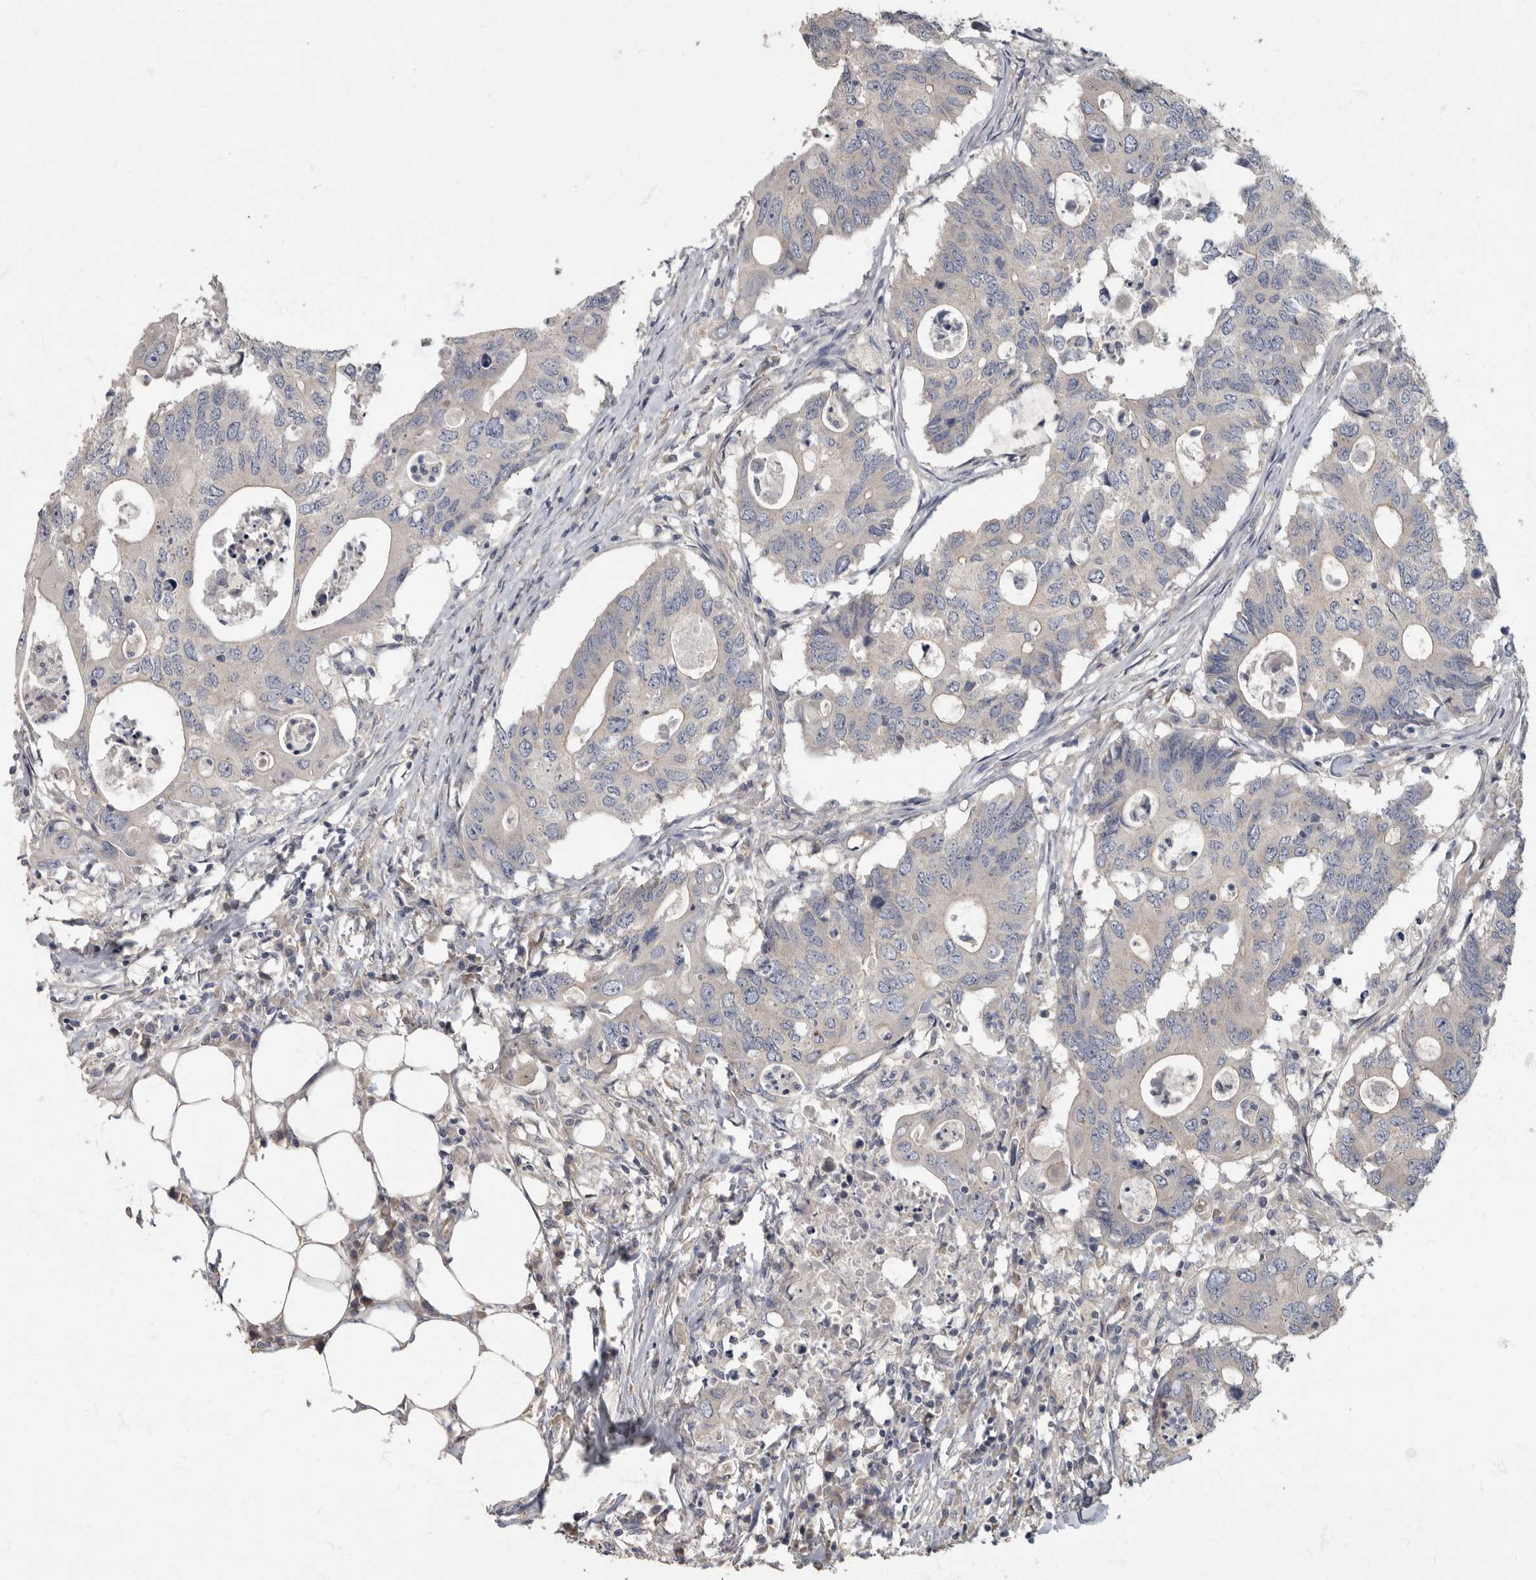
{"staining": {"intensity": "negative", "quantity": "none", "location": "none"}, "tissue": "colorectal cancer", "cell_type": "Tumor cells", "image_type": "cancer", "snomed": [{"axis": "morphology", "description": "Adenocarcinoma, NOS"}, {"axis": "topography", "description": "Colon"}], "caption": "Adenocarcinoma (colorectal) stained for a protein using immunohistochemistry reveals no staining tumor cells.", "gene": "PDK1", "patient": {"sex": "male", "age": 71}}